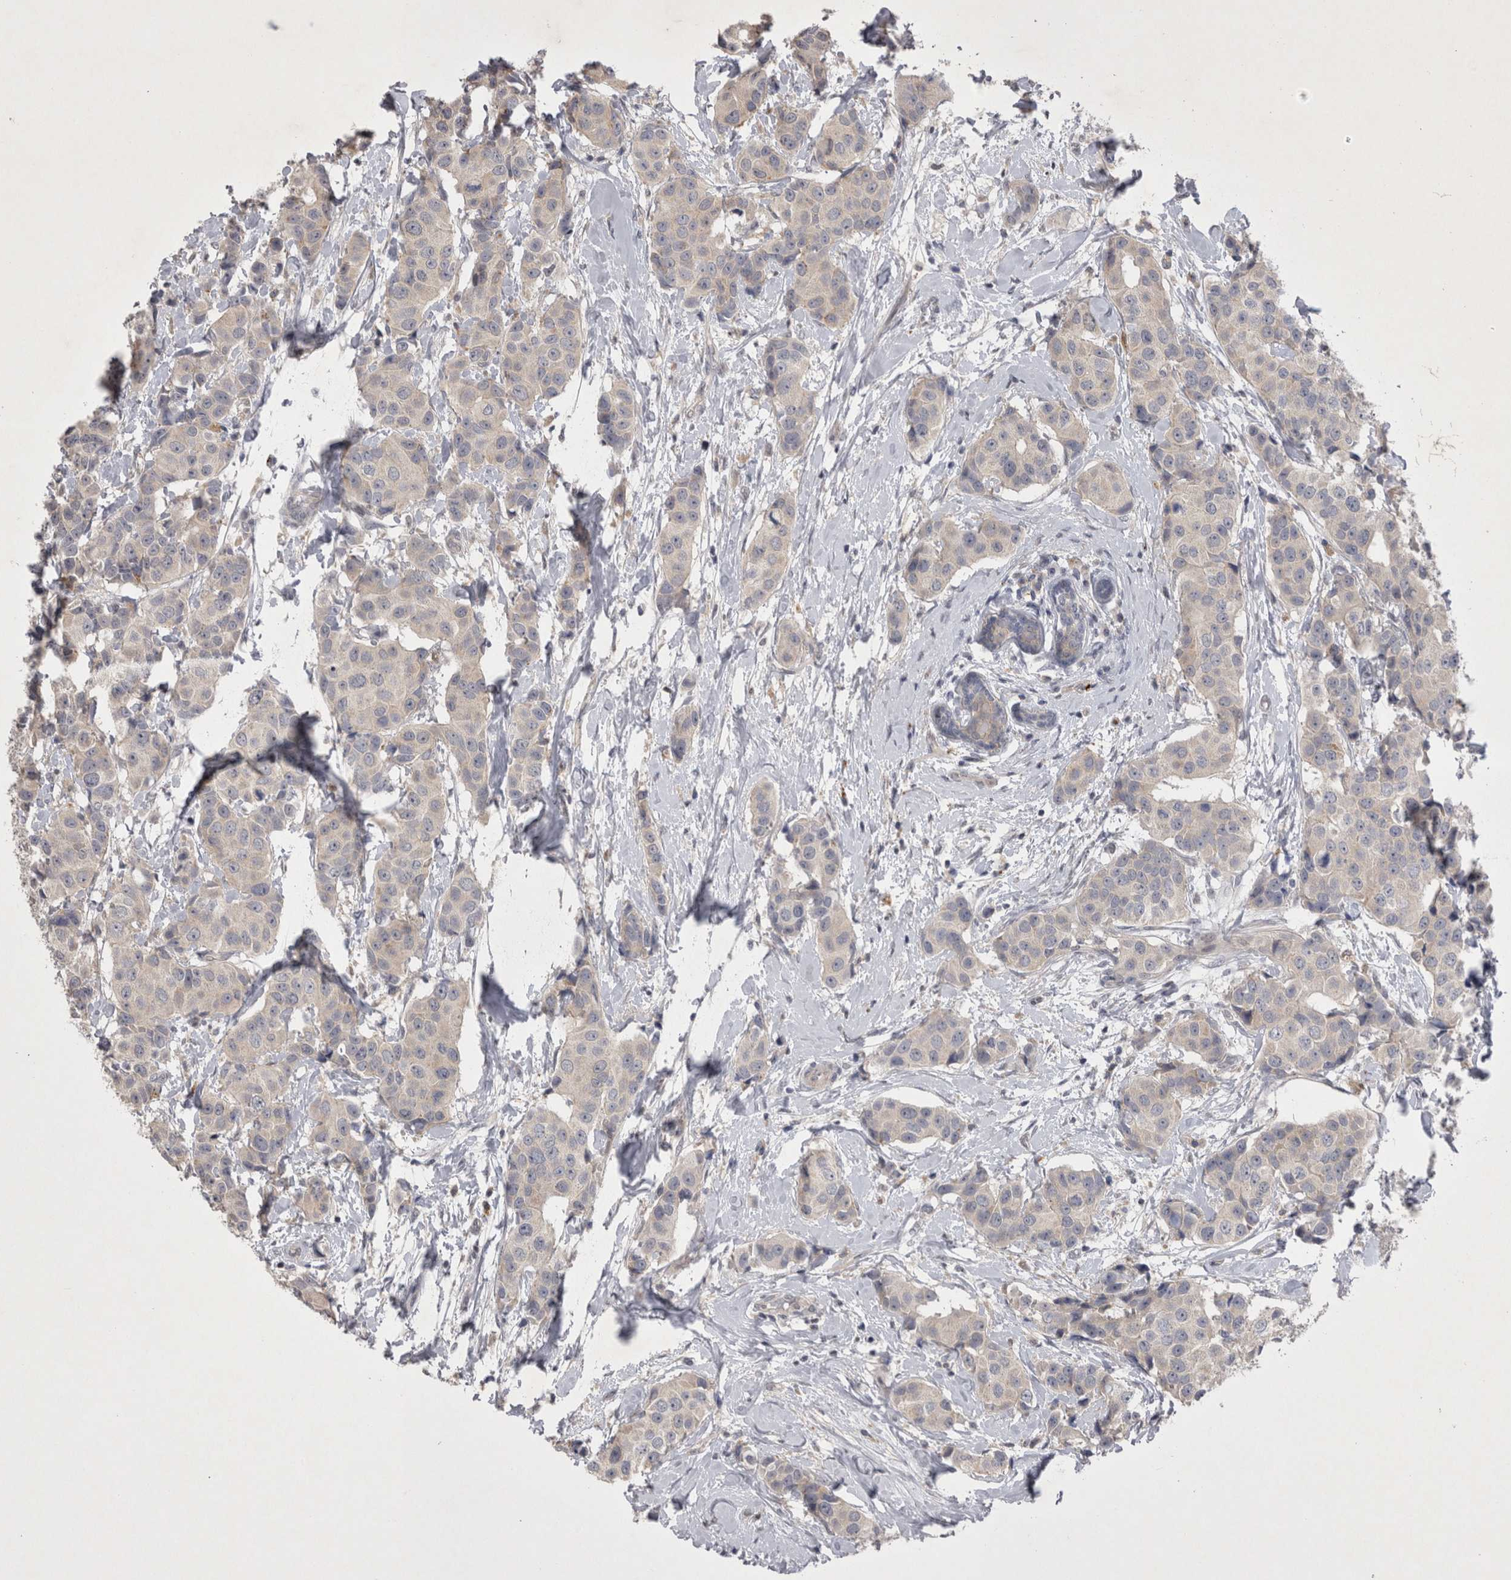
{"staining": {"intensity": "negative", "quantity": "none", "location": "none"}, "tissue": "breast cancer", "cell_type": "Tumor cells", "image_type": "cancer", "snomed": [{"axis": "morphology", "description": "Normal tissue, NOS"}, {"axis": "morphology", "description": "Duct carcinoma"}, {"axis": "topography", "description": "Breast"}], "caption": "Tumor cells show no significant protein positivity in breast cancer (intraductal carcinoma). (Stains: DAB immunohistochemistry (IHC) with hematoxylin counter stain, Microscopy: brightfield microscopy at high magnification).", "gene": "CTBS", "patient": {"sex": "female", "age": 39}}